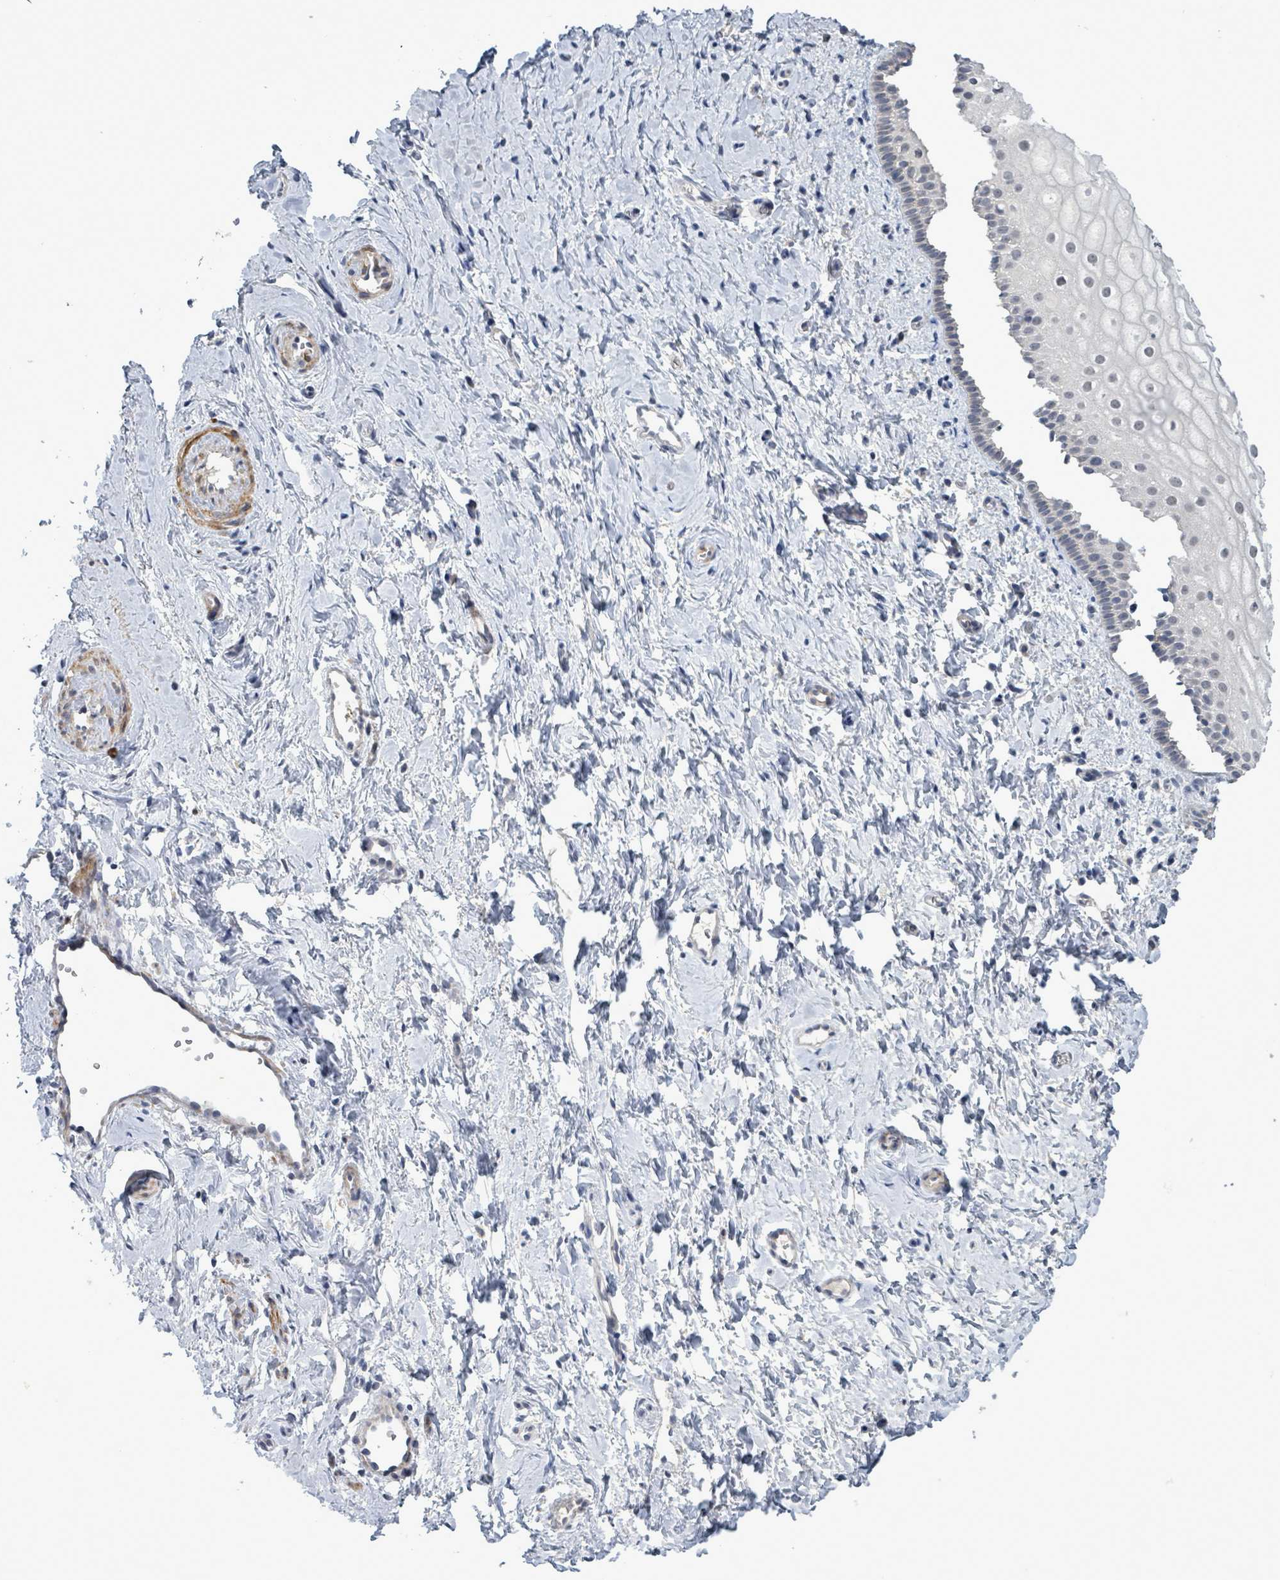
{"staining": {"intensity": "negative", "quantity": "none", "location": "none"}, "tissue": "vagina", "cell_type": "Squamous epithelial cells", "image_type": "normal", "snomed": [{"axis": "morphology", "description": "Normal tissue, NOS"}, {"axis": "topography", "description": "Vagina"}], "caption": "Histopathology image shows no protein expression in squamous epithelial cells of unremarkable vagina.", "gene": "AMMECR1", "patient": {"sex": "female", "age": 56}}